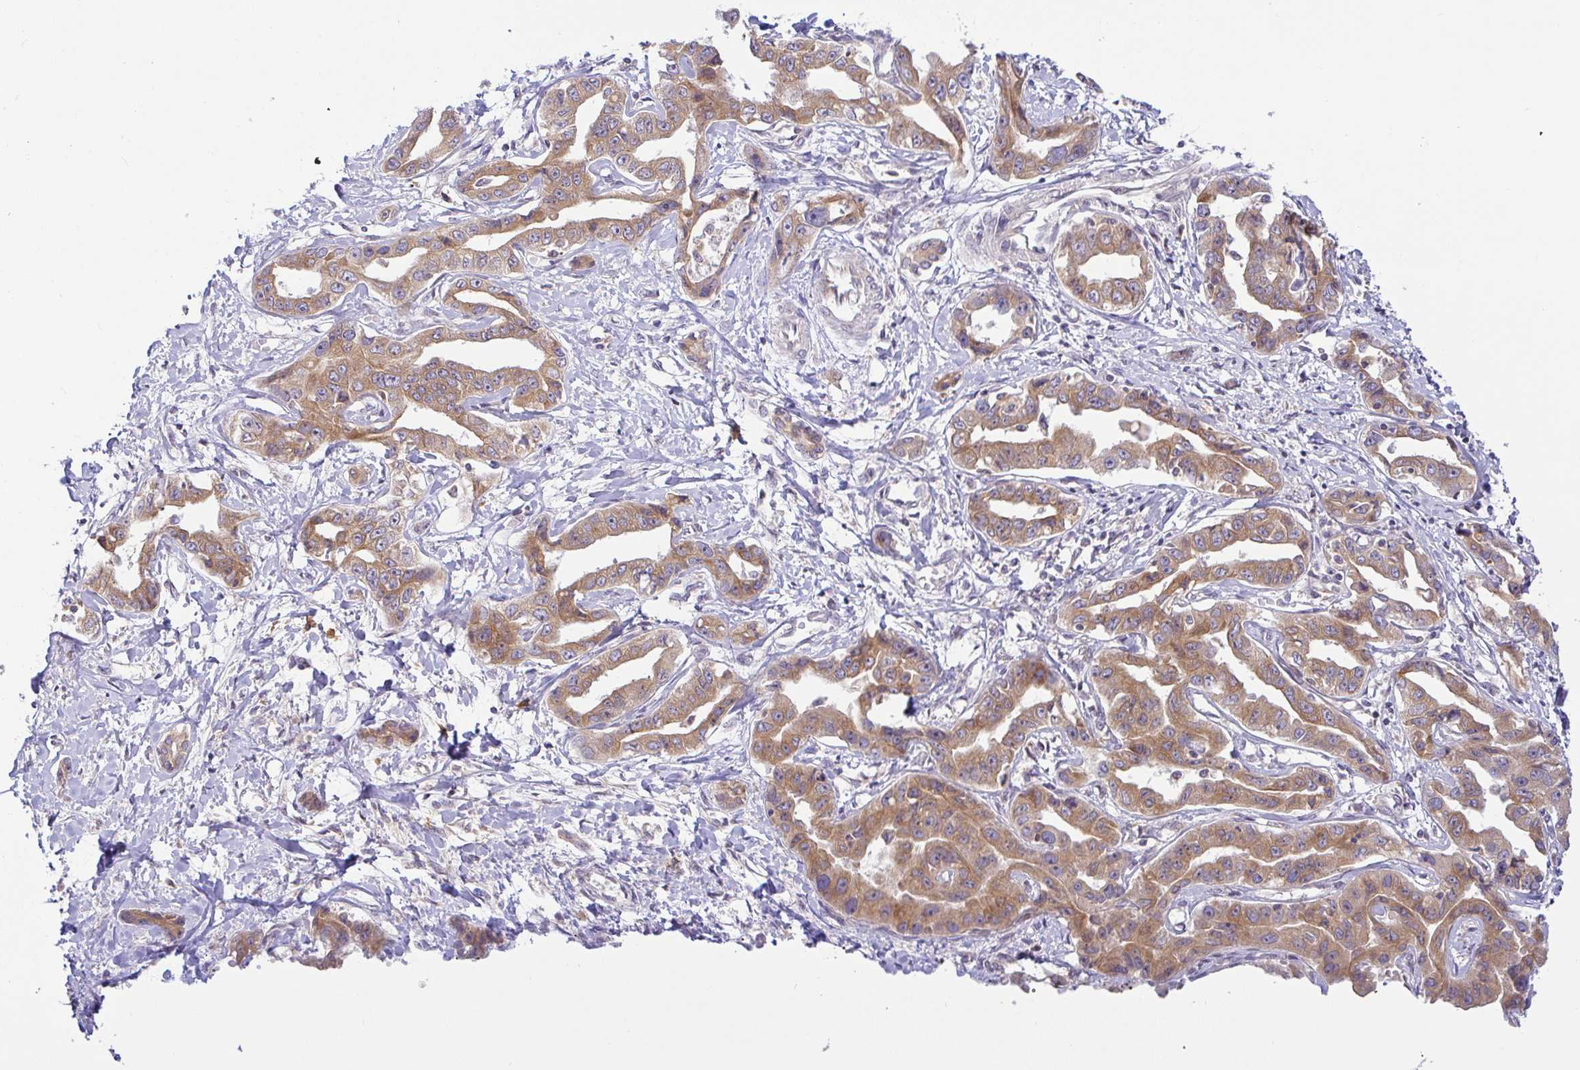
{"staining": {"intensity": "moderate", "quantity": ">75%", "location": "cytoplasmic/membranous"}, "tissue": "liver cancer", "cell_type": "Tumor cells", "image_type": "cancer", "snomed": [{"axis": "morphology", "description": "Cholangiocarcinoma"}, {"axis": "topography", "description": "Liver"}], "caption": "Tumor cells reveal moderate cytoplasmic/membranous expression in approximately >75% of cells in cholangiocarcinoma (liver).", "gene": "DERL2", "patient": {"sex": "male", "age": 59}}